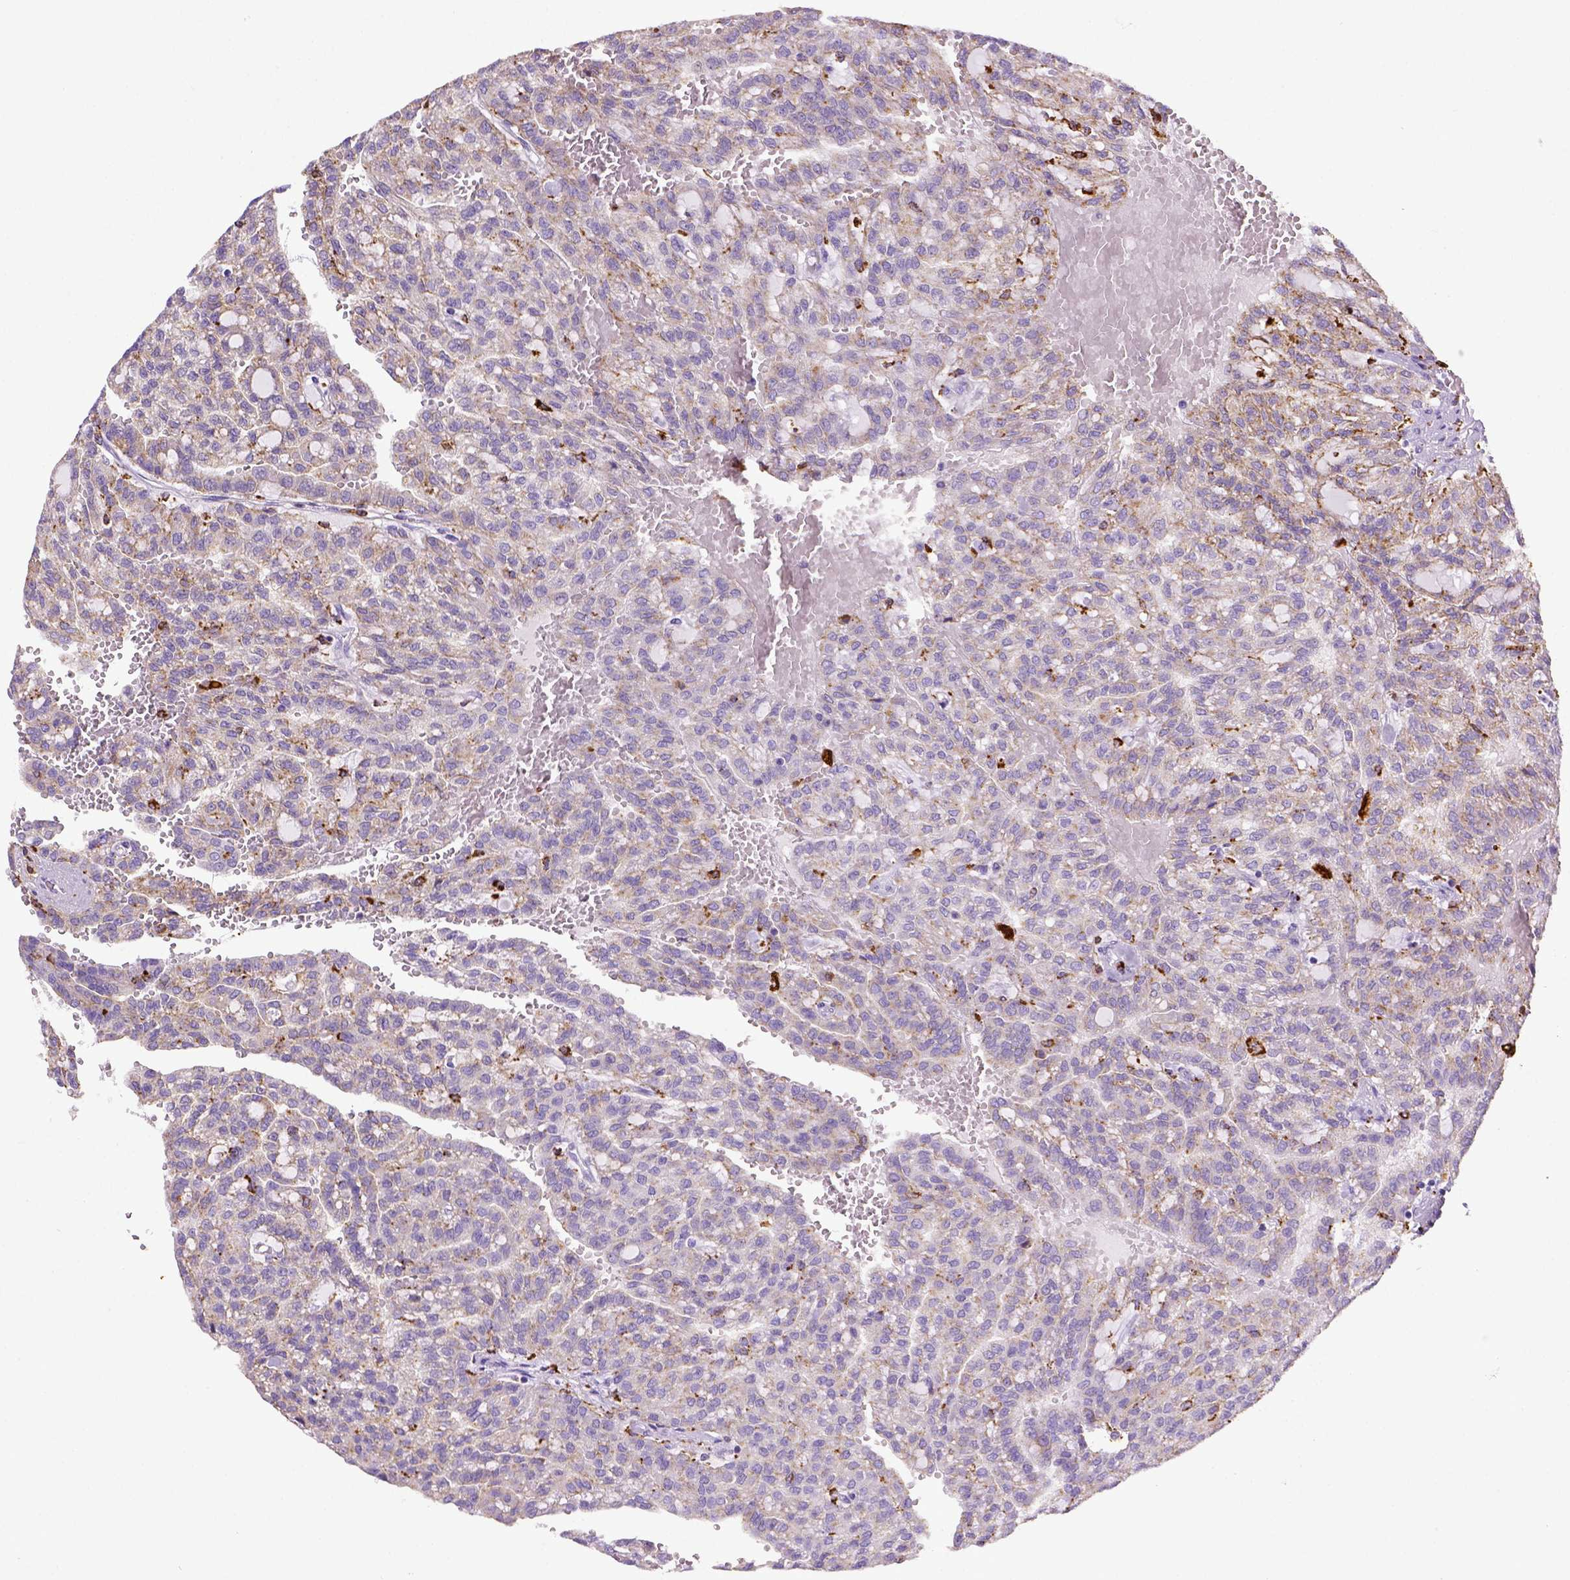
{"staining": {"intensity": "negative", "quantity": "none", "location": "none"}, "tissue": "renal cancer", "cell_type": "Tumor cells", "image_type": "cancer", "snomed": [{"axis": "morphology", "description": "Adenocarcinoma, NOS"}, {"axis": "topography", "description": "Kidney"}], "caption": "A high-resolution photomicrograph shows IHC staining of renal cancer, which shows no significant positivity in tumor cells.", "gene": "CD68", "patient": {"sex": "male", "age": 63}}